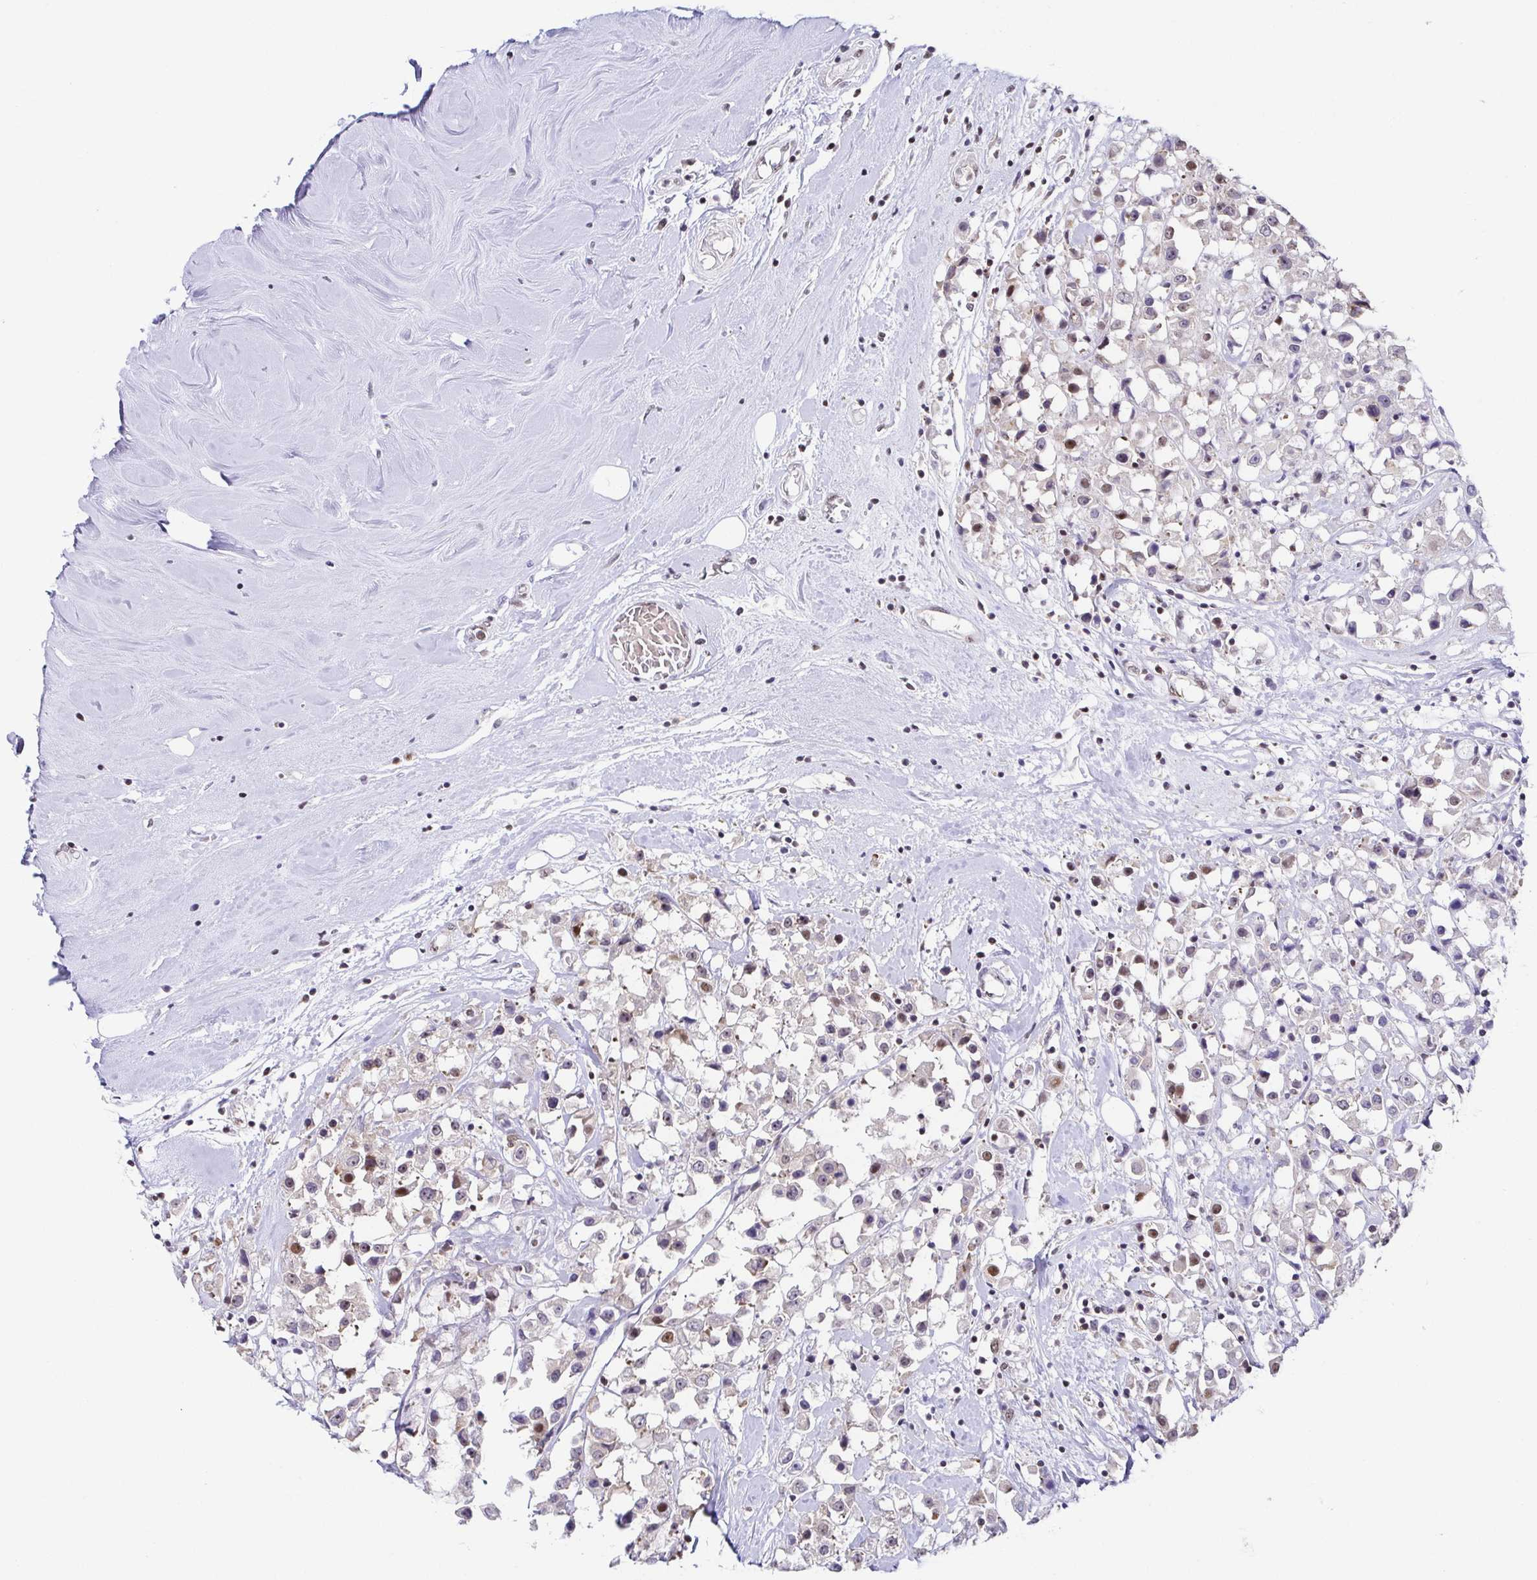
{"staining": {"intensity": "weak", "quantity": "25%-75%", "location": "nuclear"}, "tissue": "breast cancer", "cell_type": "Tumor cells", "image_type": "cancer", "snomed": [{"axis": "morphology", "description": "Duct carcinoma"}, {"axis": "topography", "description": "Breast"}], "caption": "An image of human breast cancer (infiltrating ductal carcinoma) stained for a protein demonstrates weak nuclear brown staining in tumor cells.", "gene": "EWSR1", "patient": {"sex": "female", "age": 61}}